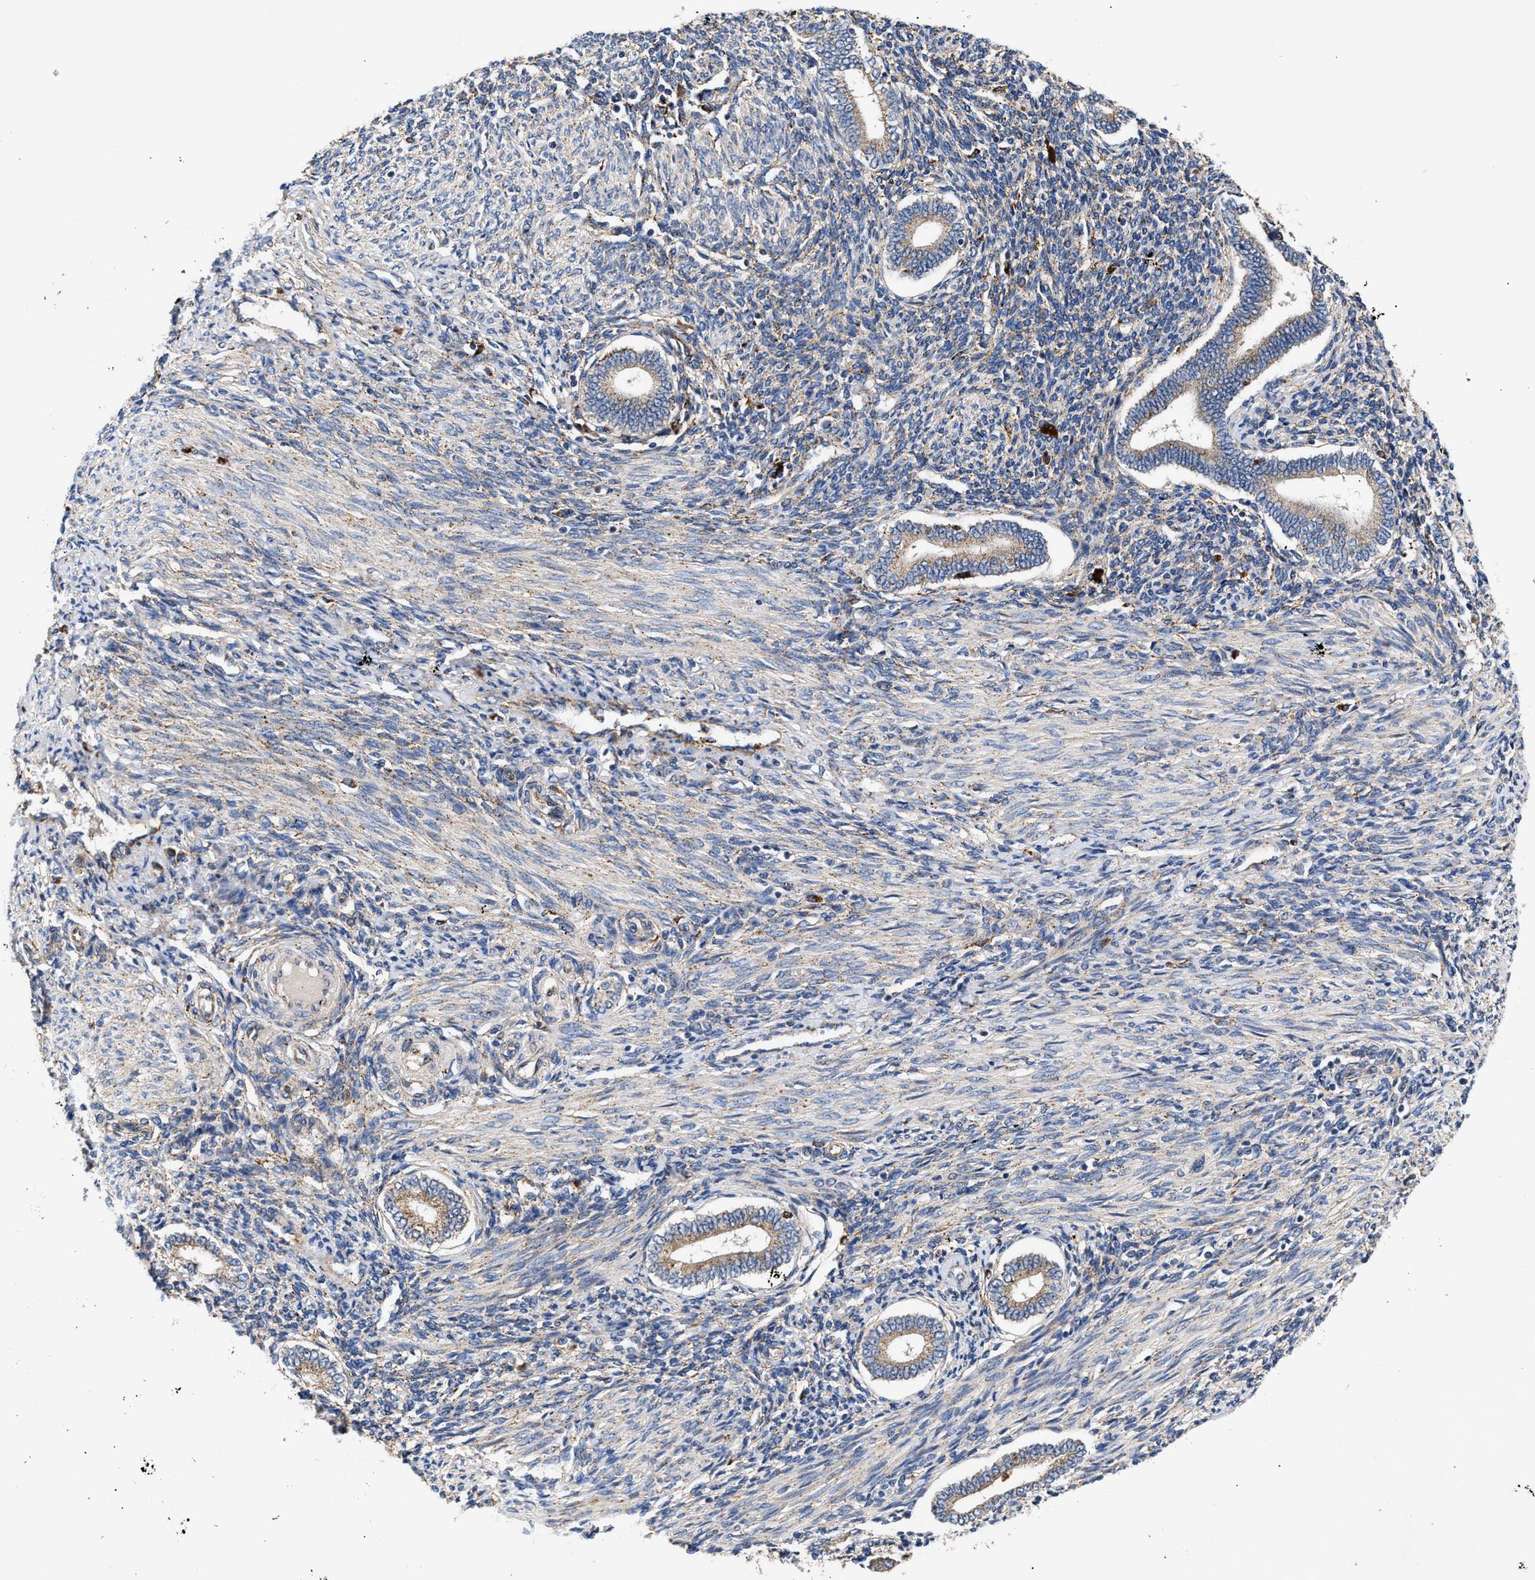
{"staining": {"intensity": "moderate", "quantity": "25%-75%", "location": "cytoplasmic/membranous"}, "tissue": "endometrium", "cell_type": "Cells in endometrial stroma", "image_type": "normal", "snomed": [{"axis": "morphology", "description": "Normal tissue, NOS"}, {"axis": "topography", "description": "Endometrium"}], "caption": "Endometrium stained with a brown dye exhibits moderate cytoplasmic/membranous positive positivity in approximately 25%-75% of cells in endometrial stroma.", "gene": "CCDC146", "patient": {"sex": "female", "age": 42}}